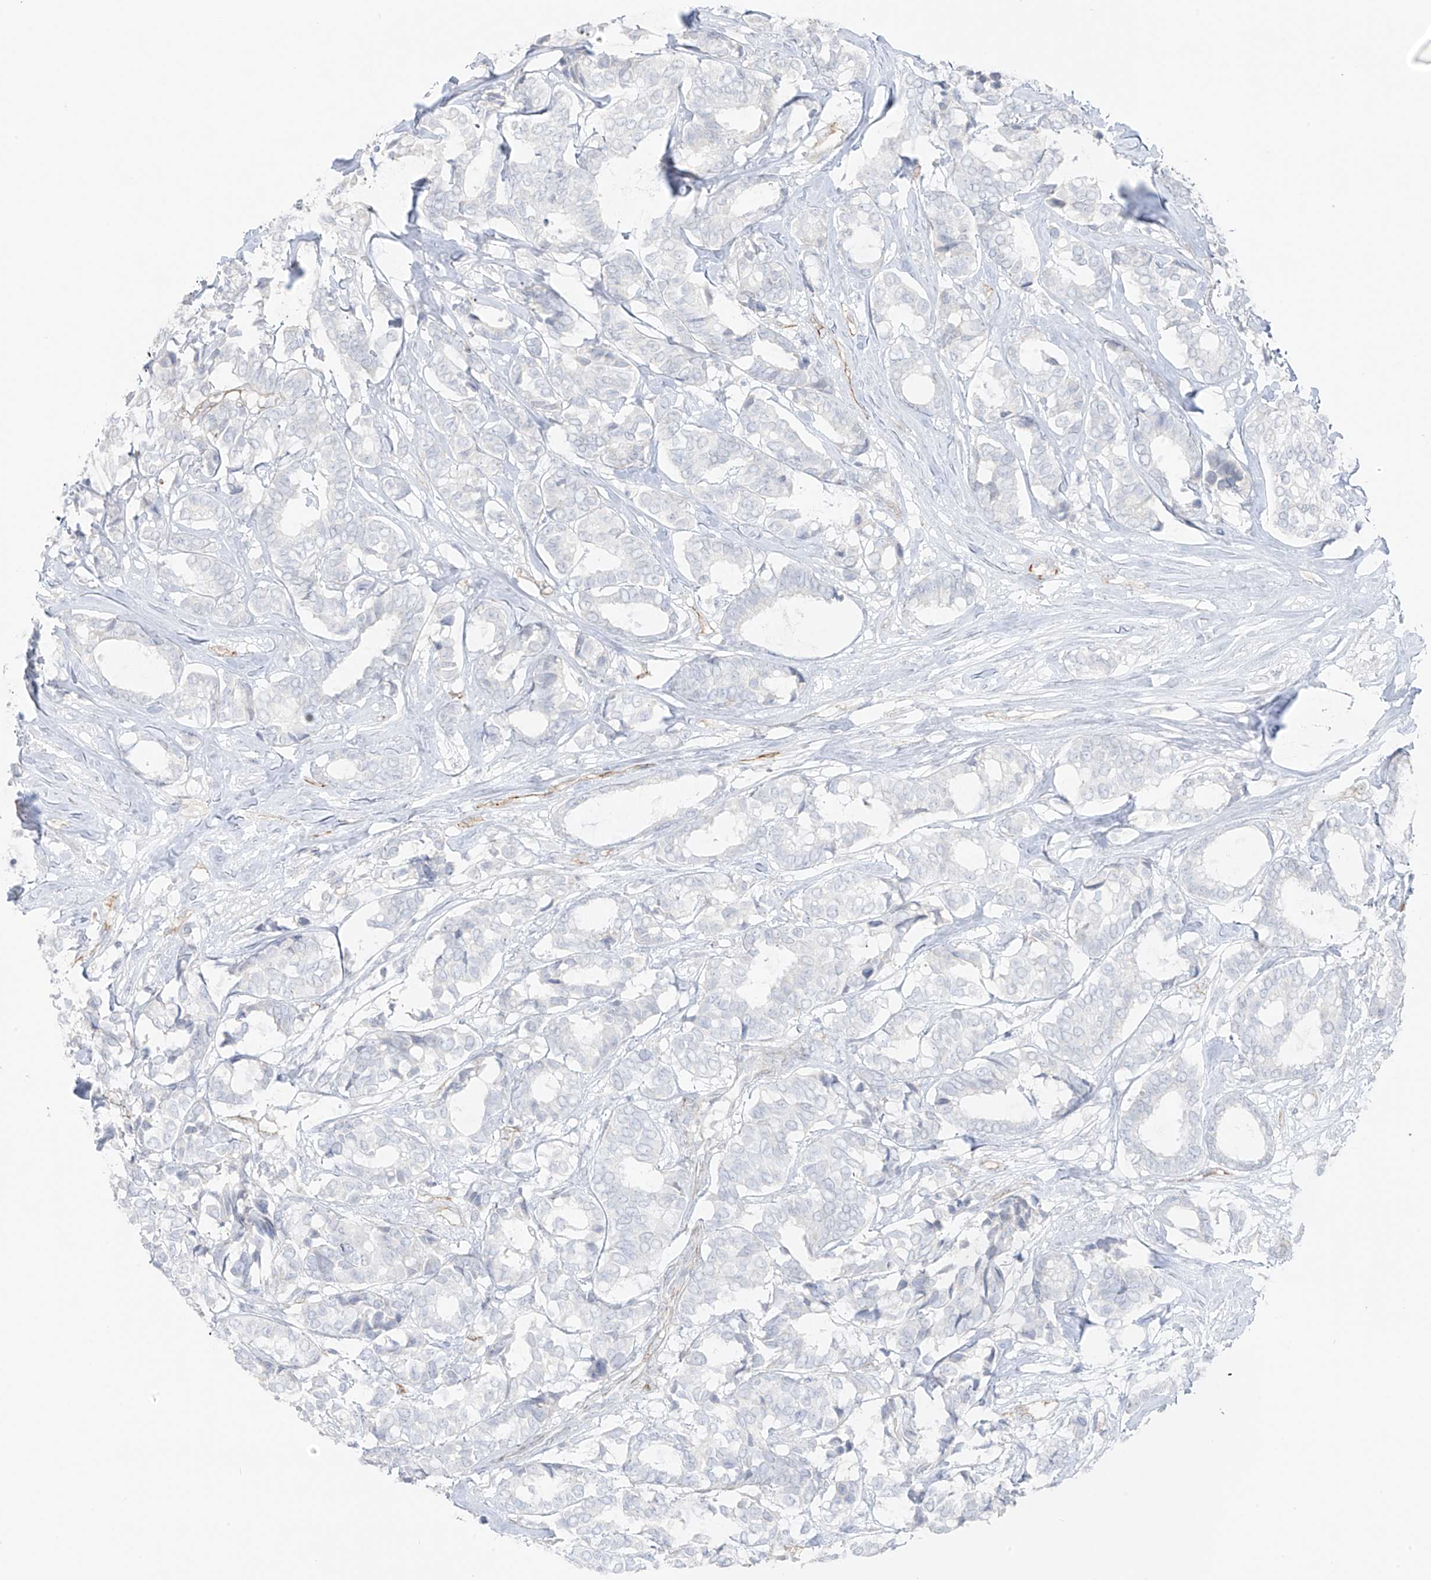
{"staining": {"intensity": "negative", "quantity": "none", "location": "none"}, "tissue": "breast cancer", "cell_type": "Tumor cells", "image_type": "cancer", "snomed": [{"axis": "morphology", "description": "Duct carcinoma"}, {"axis": "topography", "description": "Breast"}], "caption": "IHC of breast cancer displays no expression in tumor cells.", "gene": "C11orf87", "patient": {"sex": "female", "age": 87}}